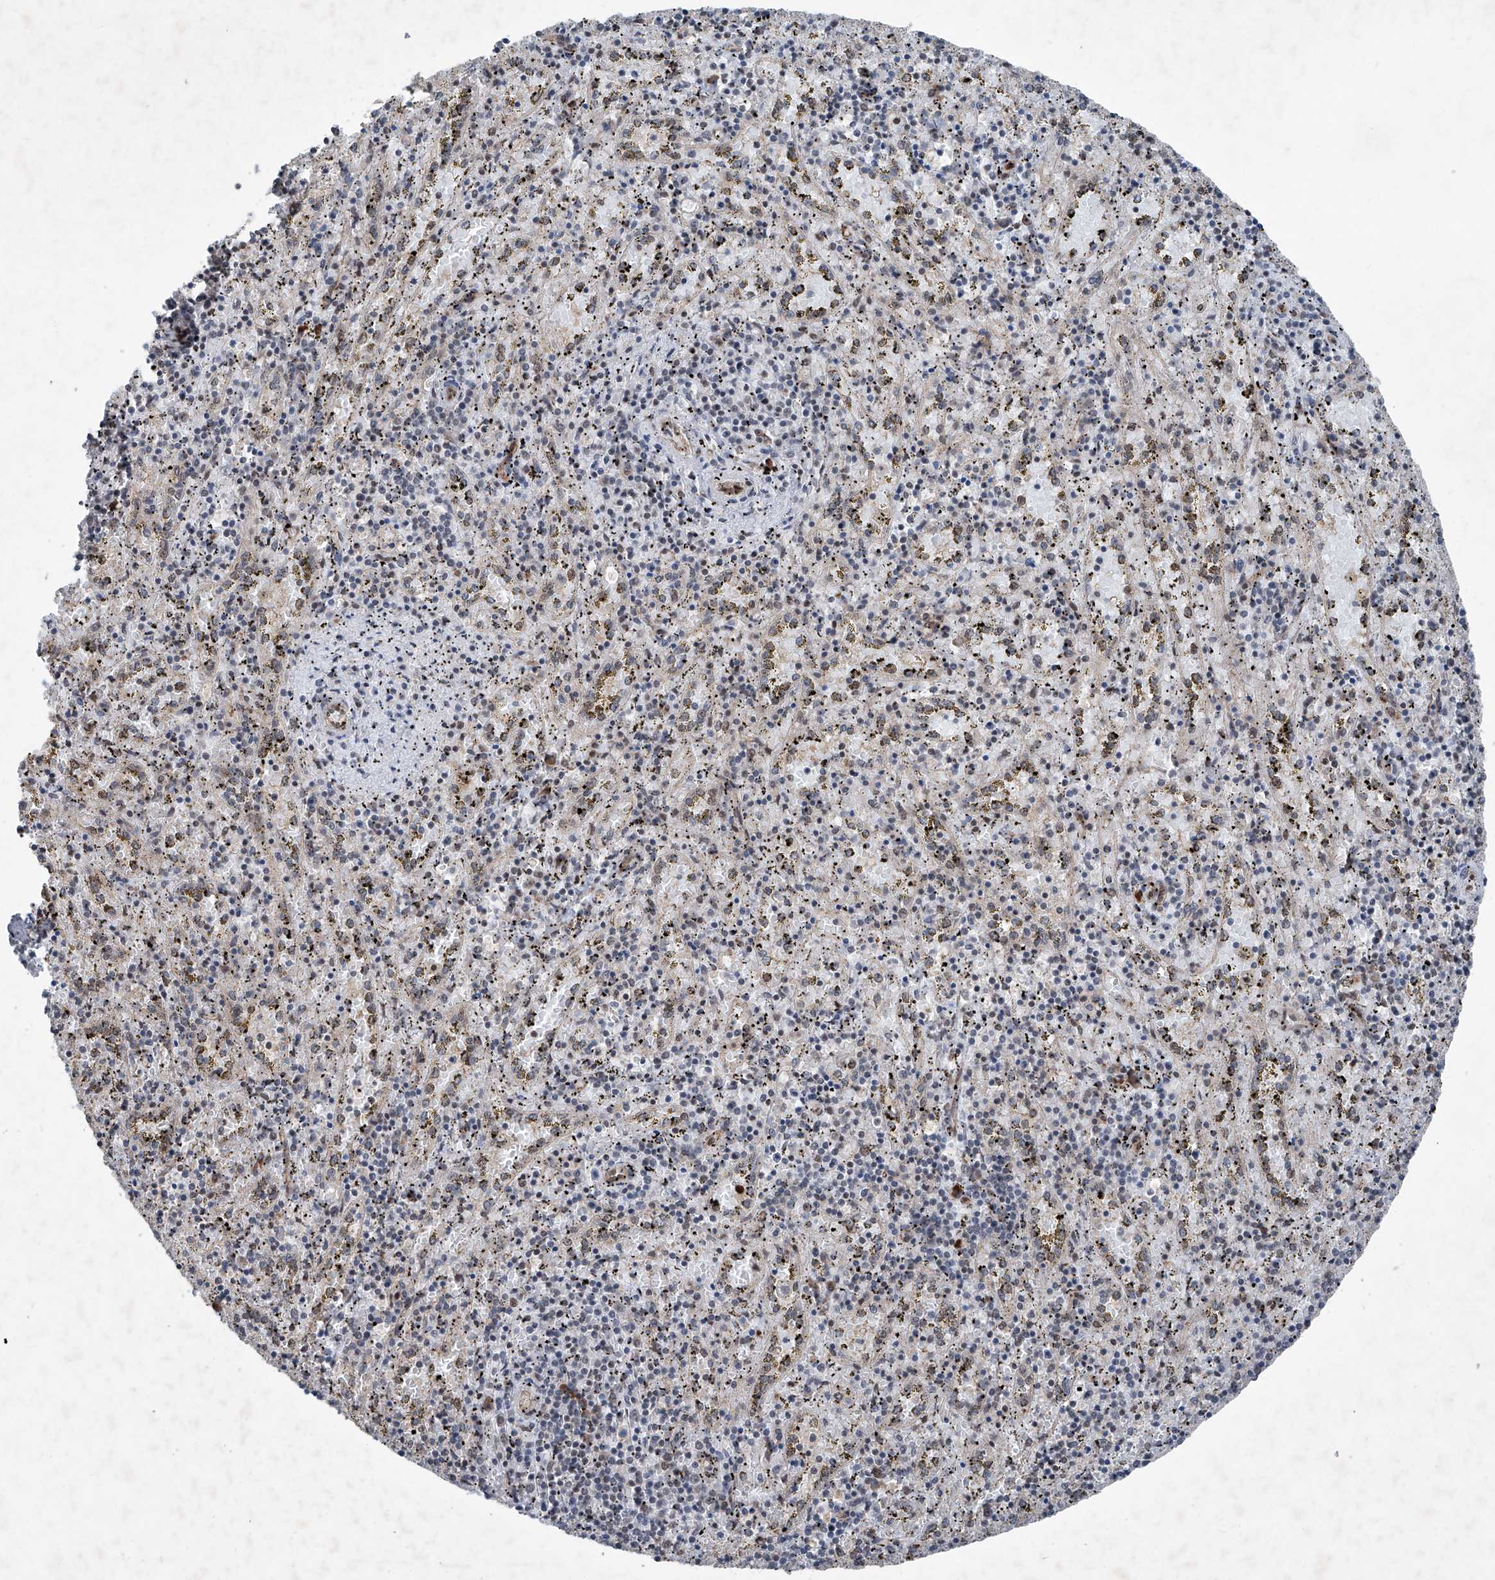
{"staining": {"intensity": "moderate", "quantity": "<25%", "location": "cytoplasmic/membranous"}, "tissue": "spleen", "cell_type": "Cells in red pulp", "image_type": "normal", "snomed": [{"axis": "morphology", "description": "Normal tissue, NOS"}, {"axis": "topography", "description": "Spleen"}], "caption": "An image of spleen stained for a protein reveals moderate cytoplasmic/membranous brown staining in cells in red pulp. (DAB IHC, brown staining for protein, blue staining for nuclei).", "gene": "COA7", "patient": {"sex": "male", "age": 11}}